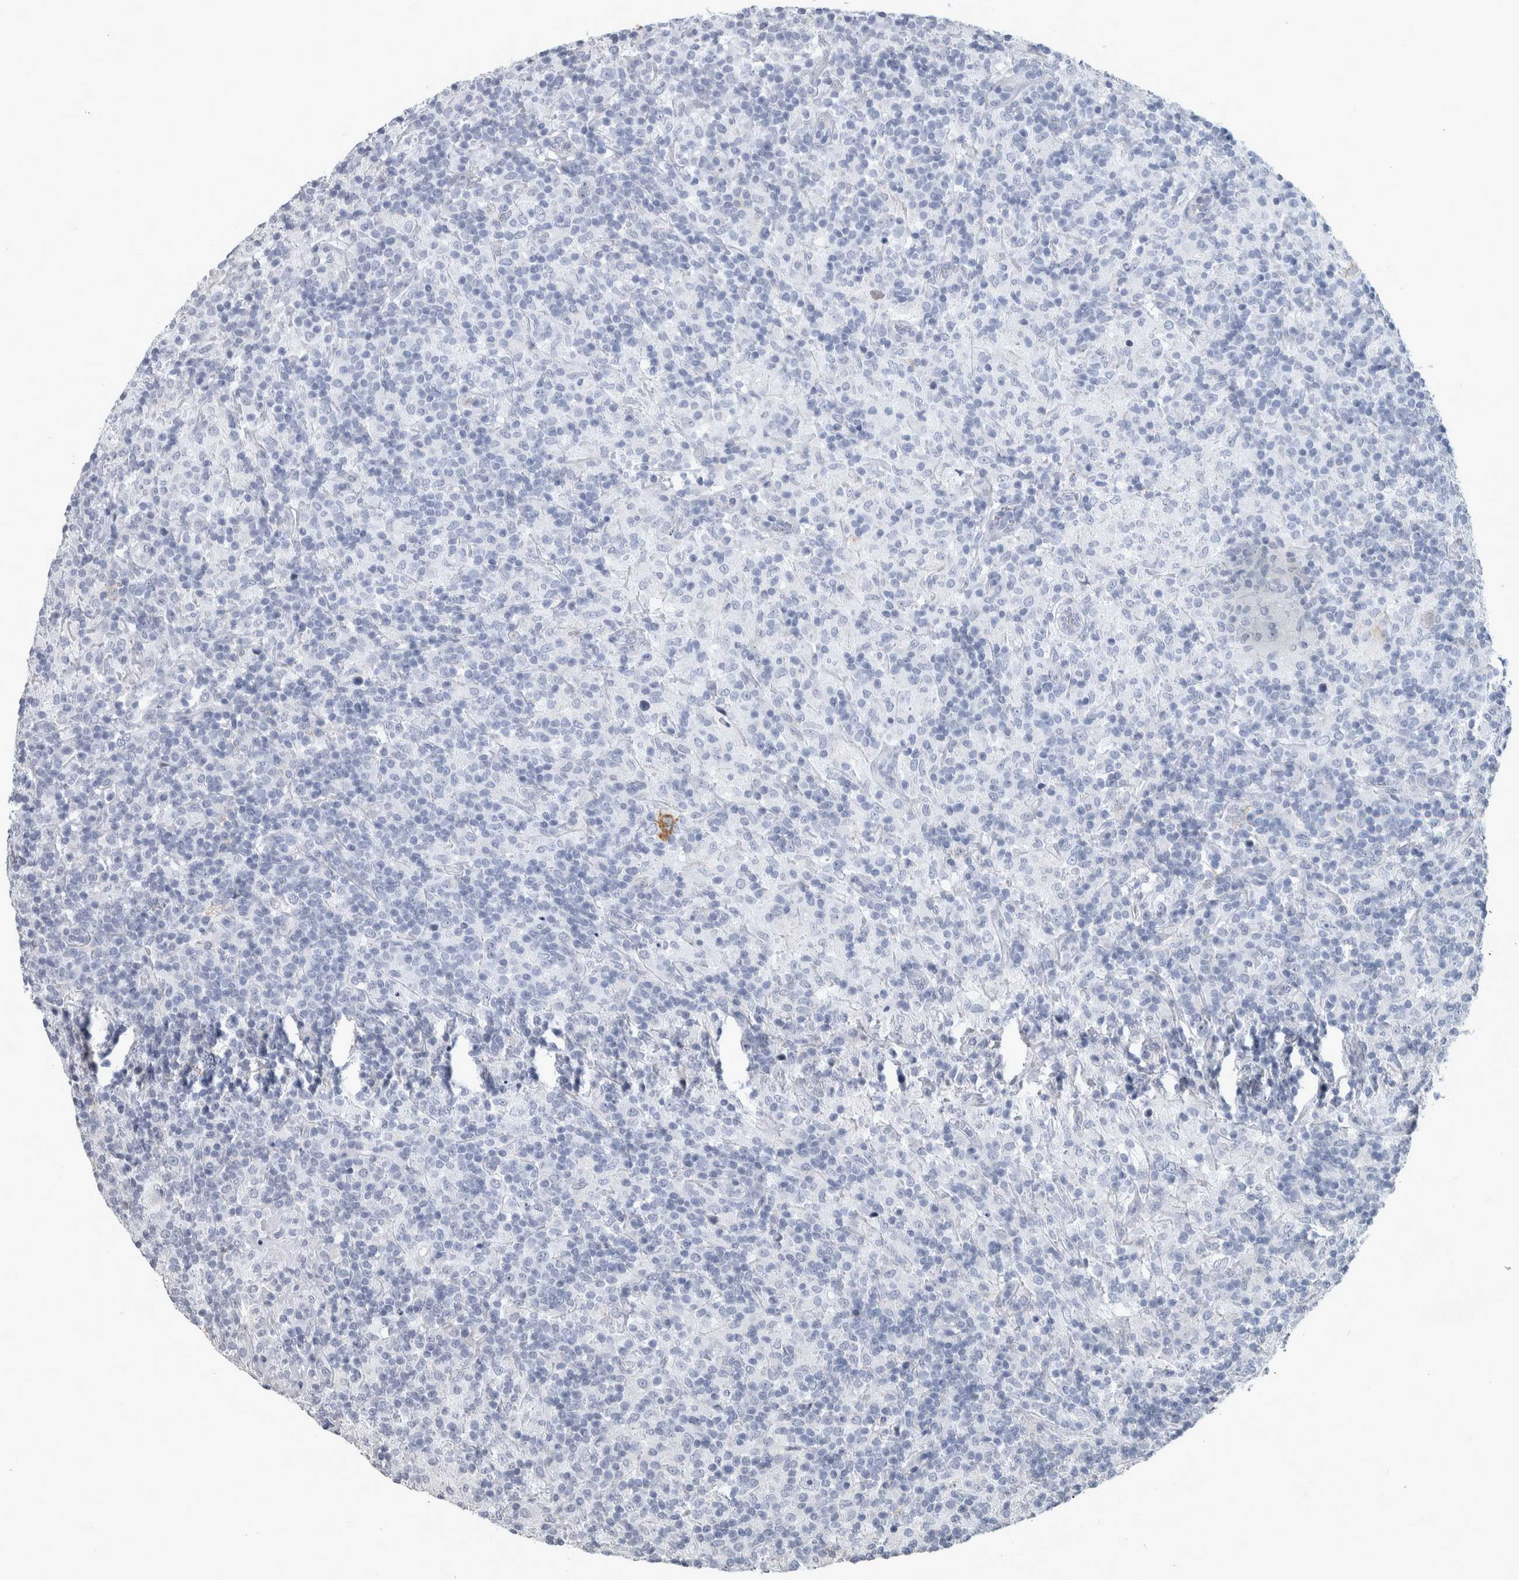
{"staining": {"intensity": "negative", "quantity": "none", "location": "none"}, "tissue": "lymphoma", "cell_type": "Tumor cells", "image_type": "cancer", "snomed": [{"axis": "morphology", "description": "Hodgkin's disease, NOS"}, {"axis": "topography", "description": "Lymph node"}], "caption": "The image exhibits no staining of tumor cells in Hodgkin's disease.", "gene": "DSG2", "patient": {"sex": "male", "age": 70}}